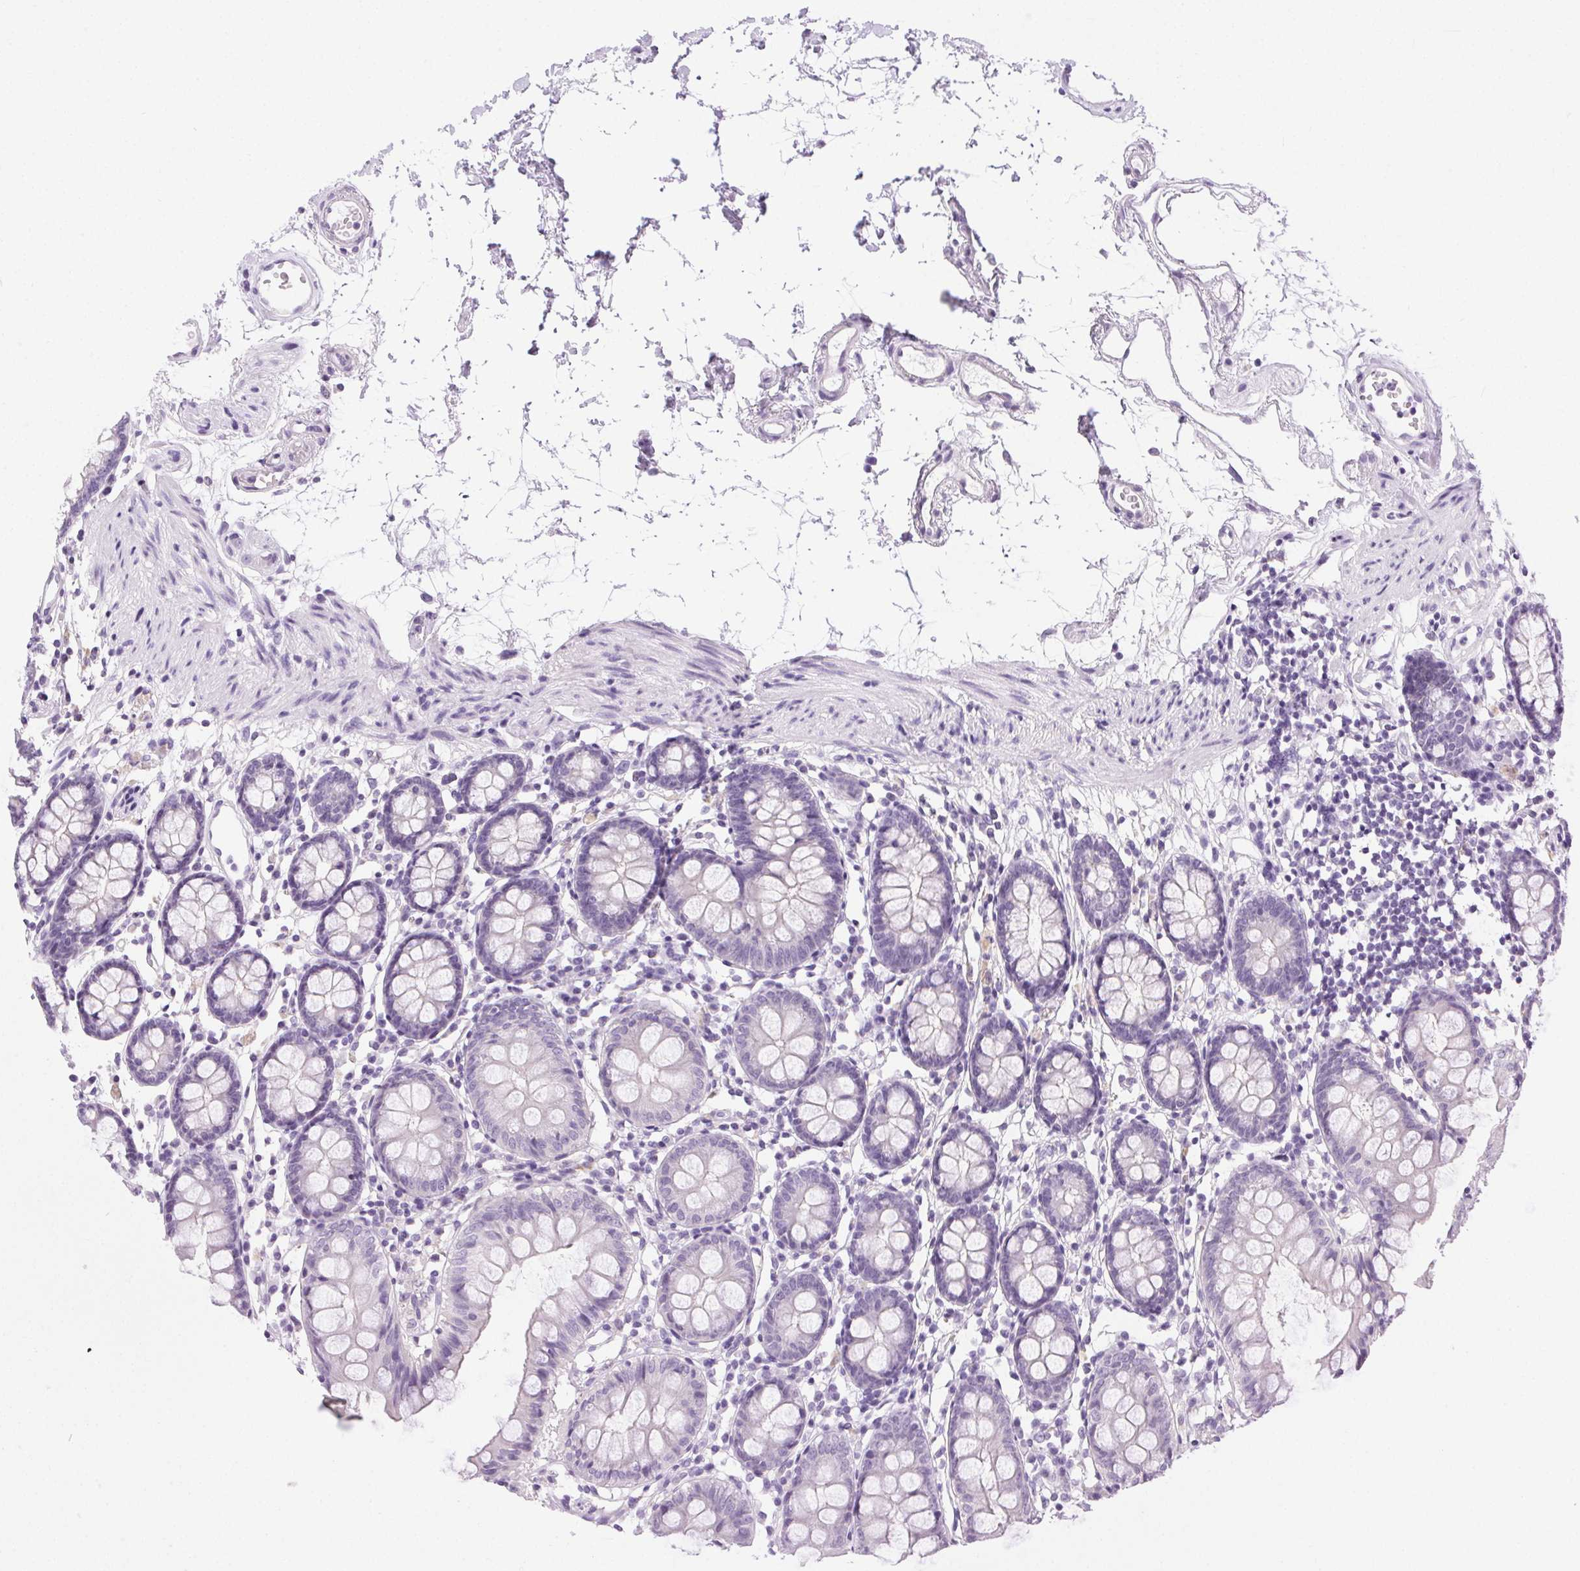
{"staining": {"intensity": "negative", "quantity": "none", "location": "none"}, "tissue": "colon", "cell_type": "Endothelial cells", "image_type": "normal", "snomed": [{"axis": "morphology", "description": "Normal tissue, NOS"}, {"axis": "topography", "description": "Colon"}], "caption": "Immunohistochemistry of benign colon exhibits no positivity in endothelial cells. (Immunohistochemistry, brightfield microscopy, high magnification).", "gene": "C20orf85", "patient": {"sex": "female", "age": 84}}